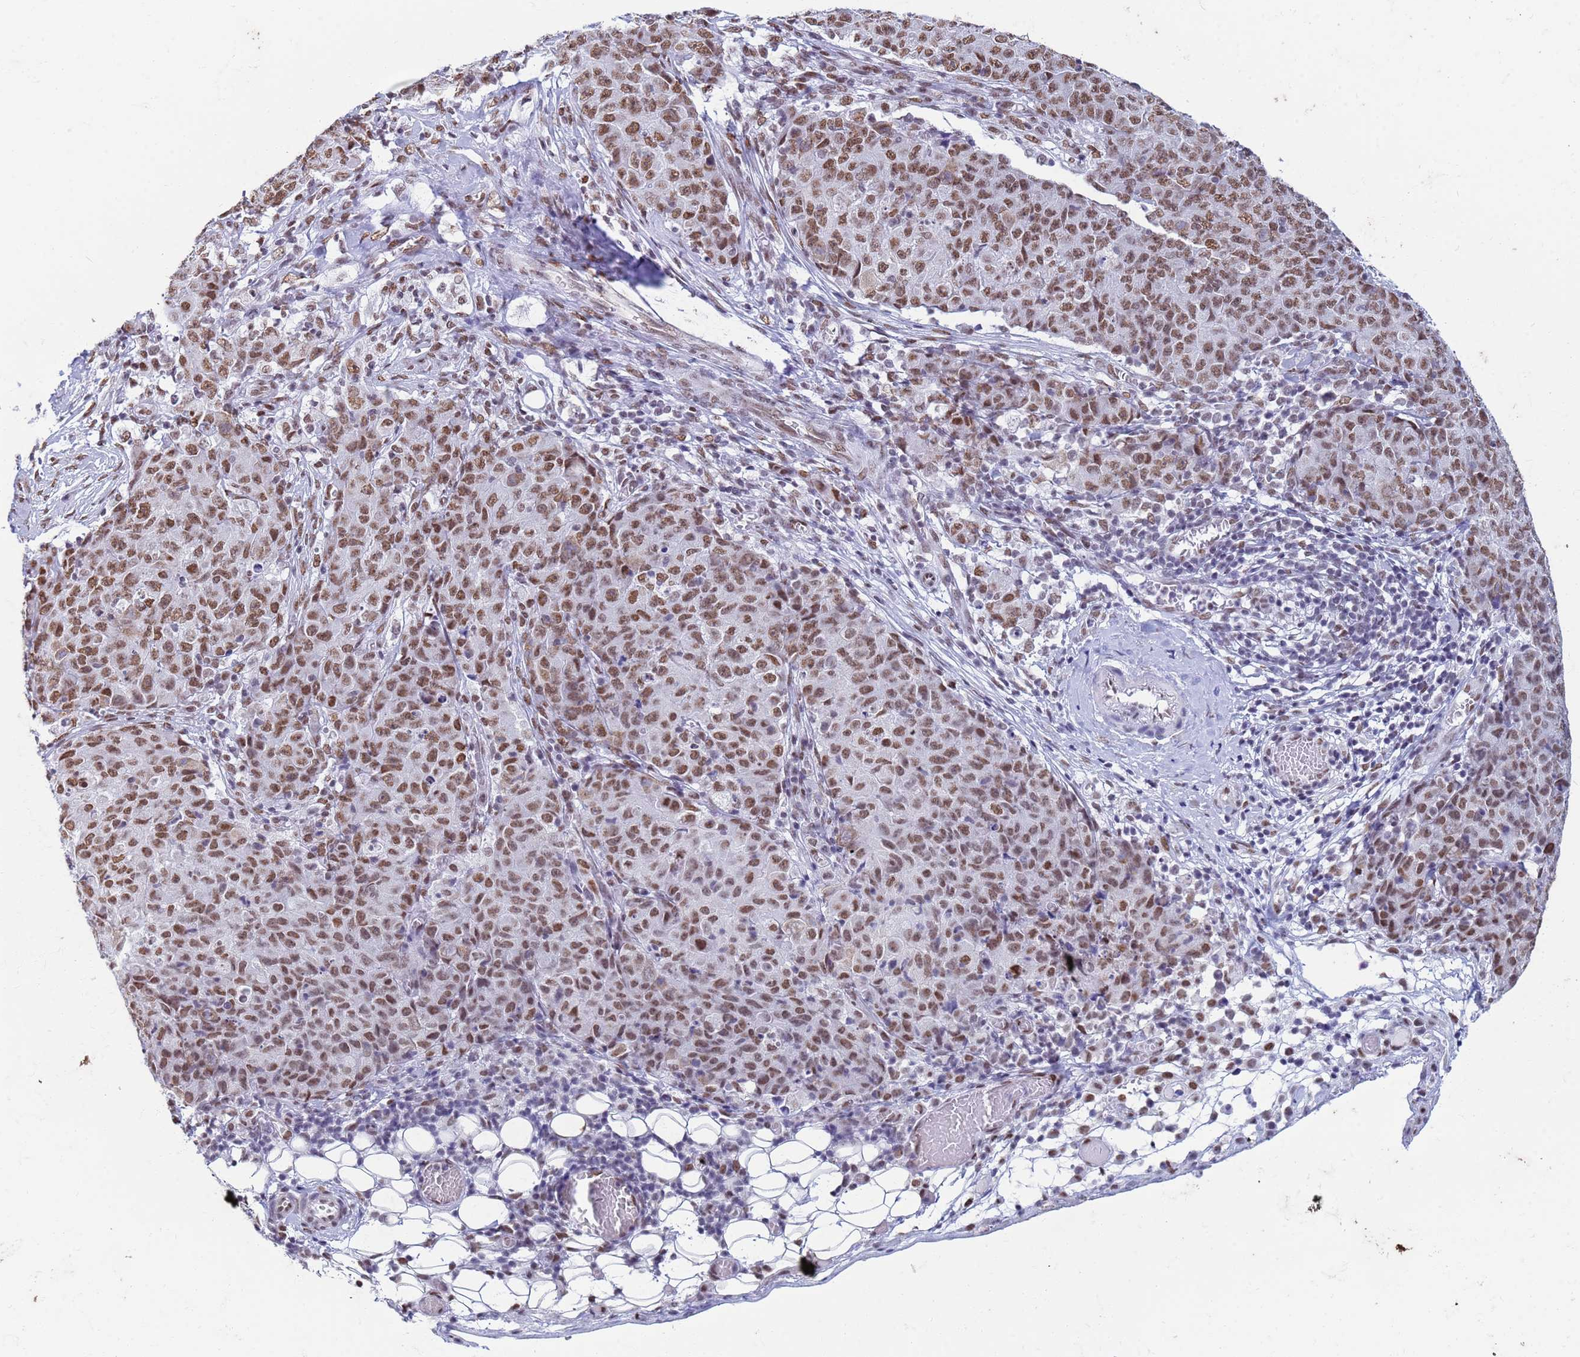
{"staining": {"intensity": "moderate", "quantity": ">75%", "location": "nuclear"}, "tissue": "ovarian cancer", "cell_type": "Tumor cells", "image_type": "cancer", "snomed": [{"axis": "morphology", "description": "Carcinoma, endometroid"}, {"axis": "topography", "description": "Ovary"}], "caption": "Ovarian endometroid carcinoma stained for a protein (brown) exhibits moderate nuclear positive positivity in approximately >75% of tumor cells.", "gene": "FAM170B", "patient": {"sex": "female", "age": 42}}